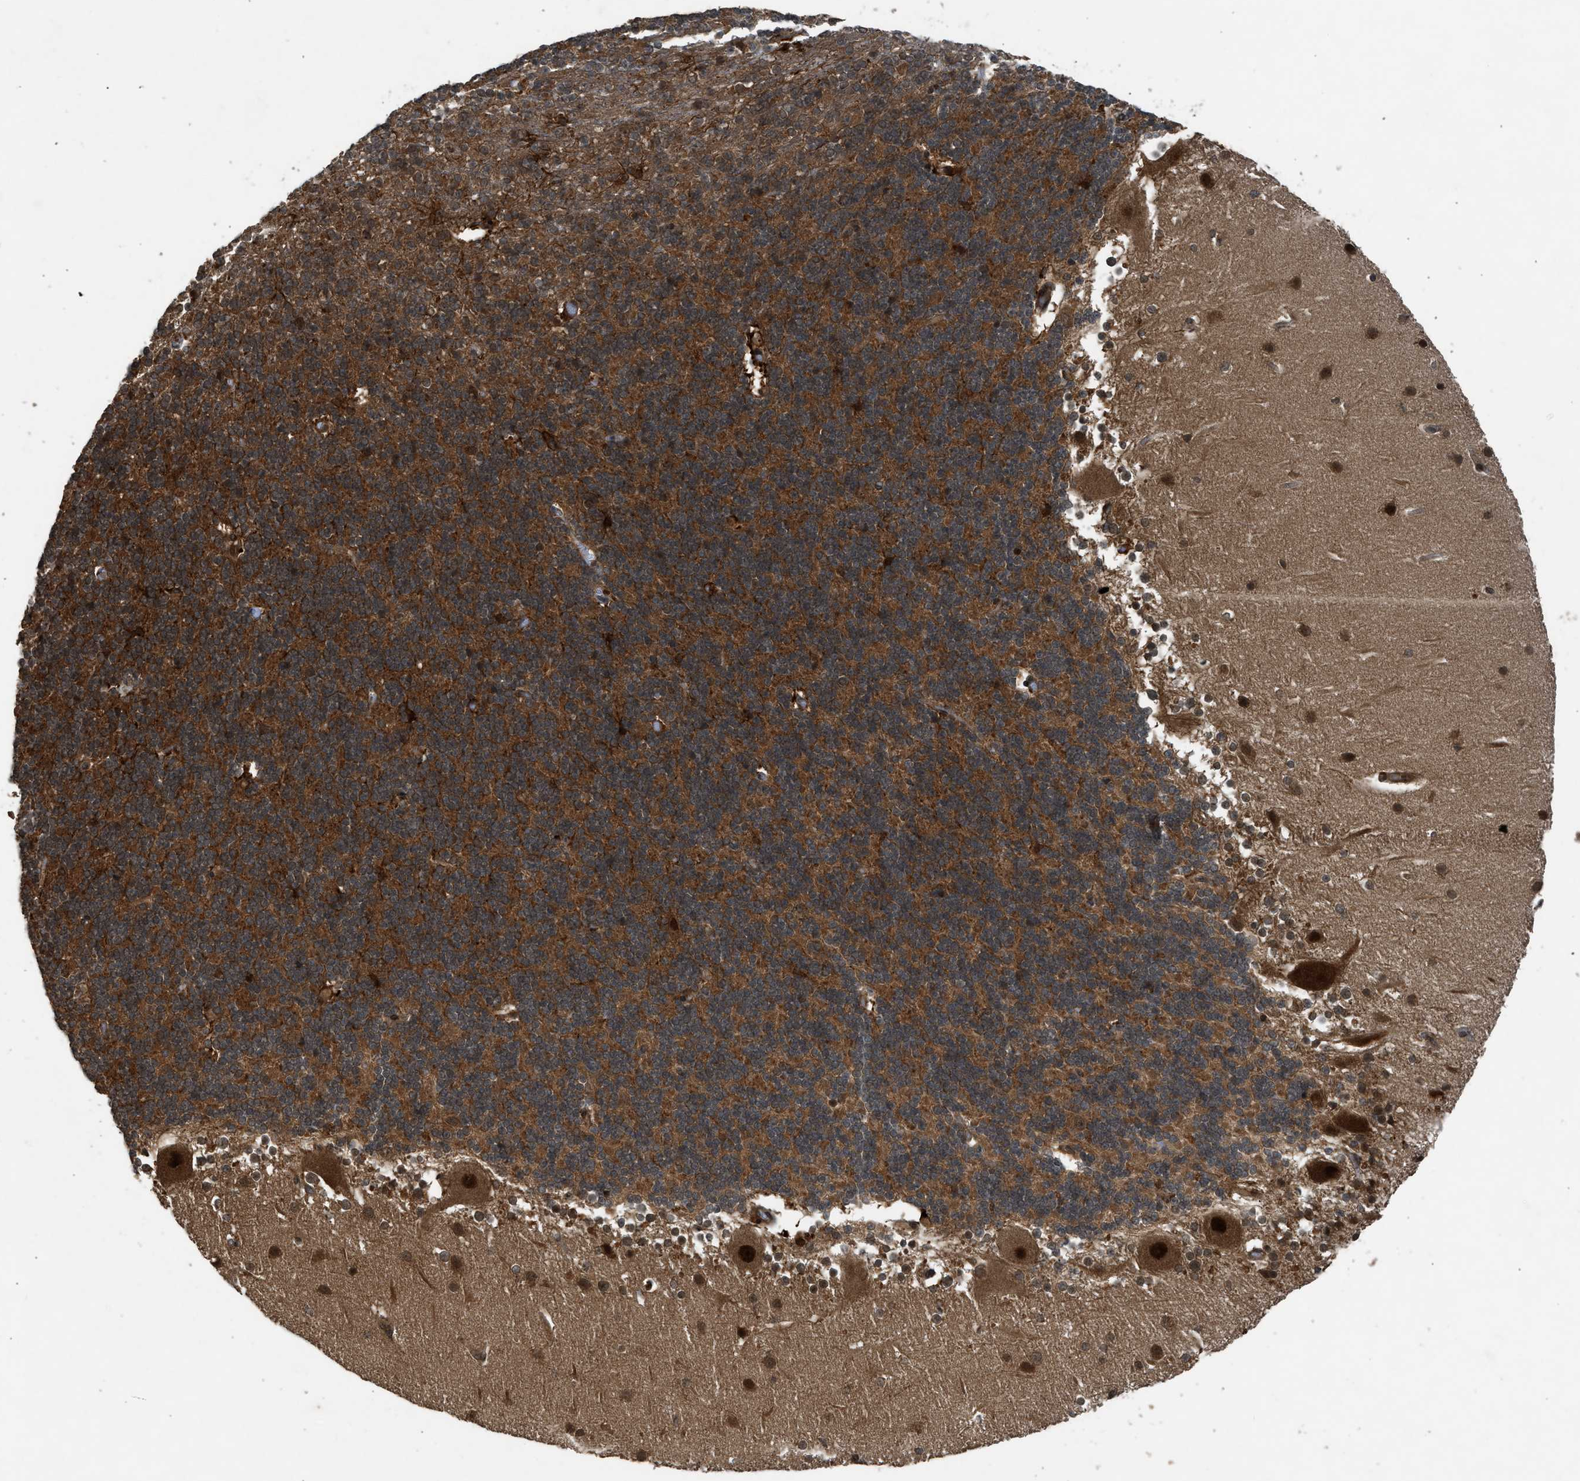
{"staining": {"intensity": "strong", "quantity": ">75%", "location": "cytoplasmic/membranous"}, "tissue": "cerebellum", "cell_type": "Cells in granular layer", "image_type": "normal", "snomed": [{"axis": "morphology", "description": "Normal tissue, NOS"}, {"axis": "topography", "description": "Cerebellum"}], "caption": "Immunohistochemical staining of unremarkable cerebellum reveals high levels of strong cytoplasmic/membranous positivity in approximately >75% of cells in granular layer. The staining is performed using DAB (3,3'-diaminobenzidine) brown chromogen to label protein expression. The nuclei are counter-stained blue using hematoxylin.", "gene": "TXNL1", "patient": {"sex": "female", "age": 19}}